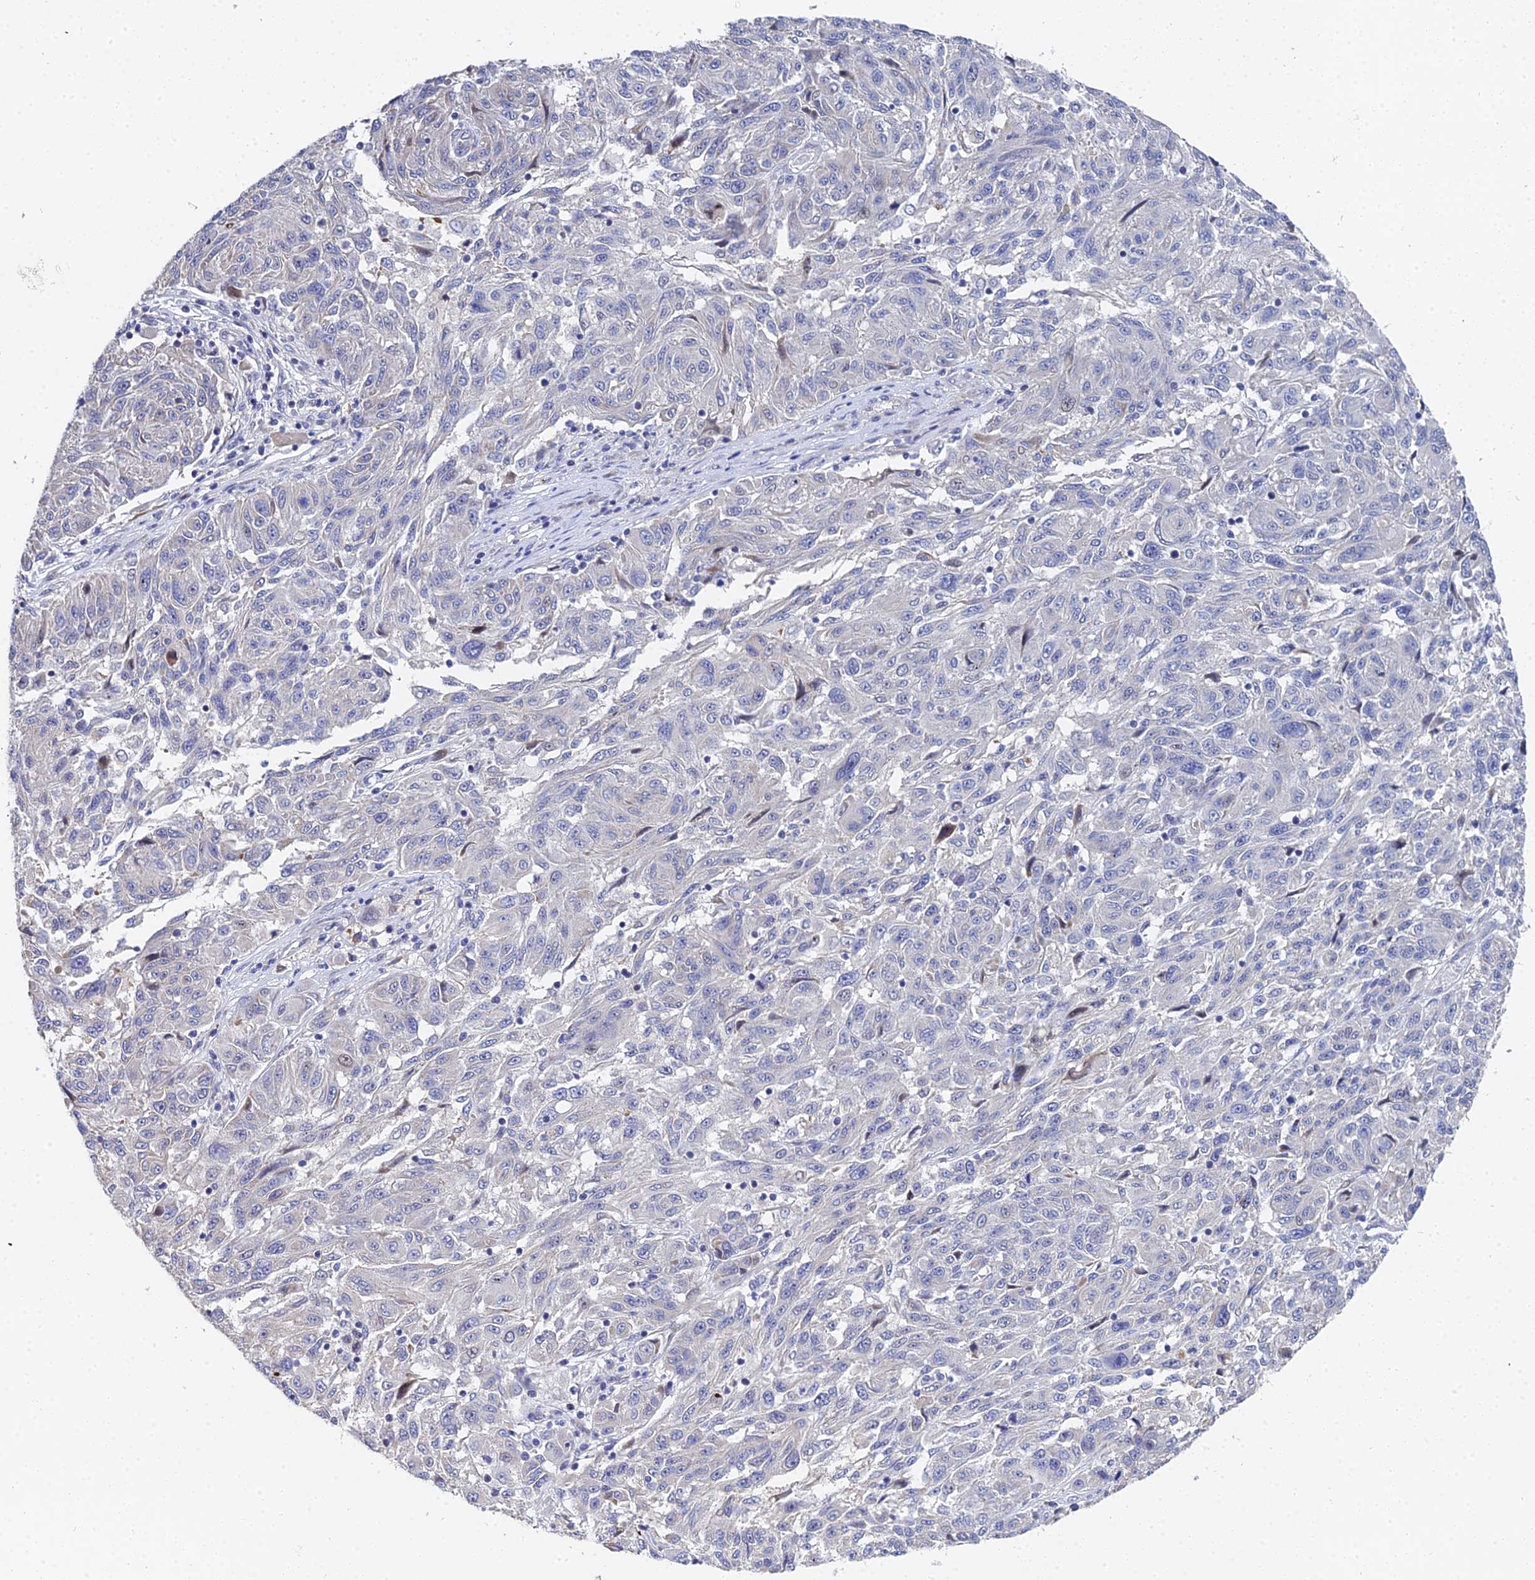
{"staining": {"intensity": "negative", "quantity": "none", "location": "none"}, "tissue": "melanoma", "cell_type": "Tumor cells", "image_type": "cancer", "snomed": [{"axis": "morphology", "description": "Malignant melanoma, NOS"}, {"axis": "topography", "description": "Skin"}], "caption": "IHC image of neoplastic tissue: human melanoma stained with DAB exhibits no significant protein expression in tumor cells. The staining is performed using DAB brown chromogen with nuclei counter-stained in using hematoxylin.", "gene": "ENSG00000268674", "patient": {"sex": "male", "age": 53}}